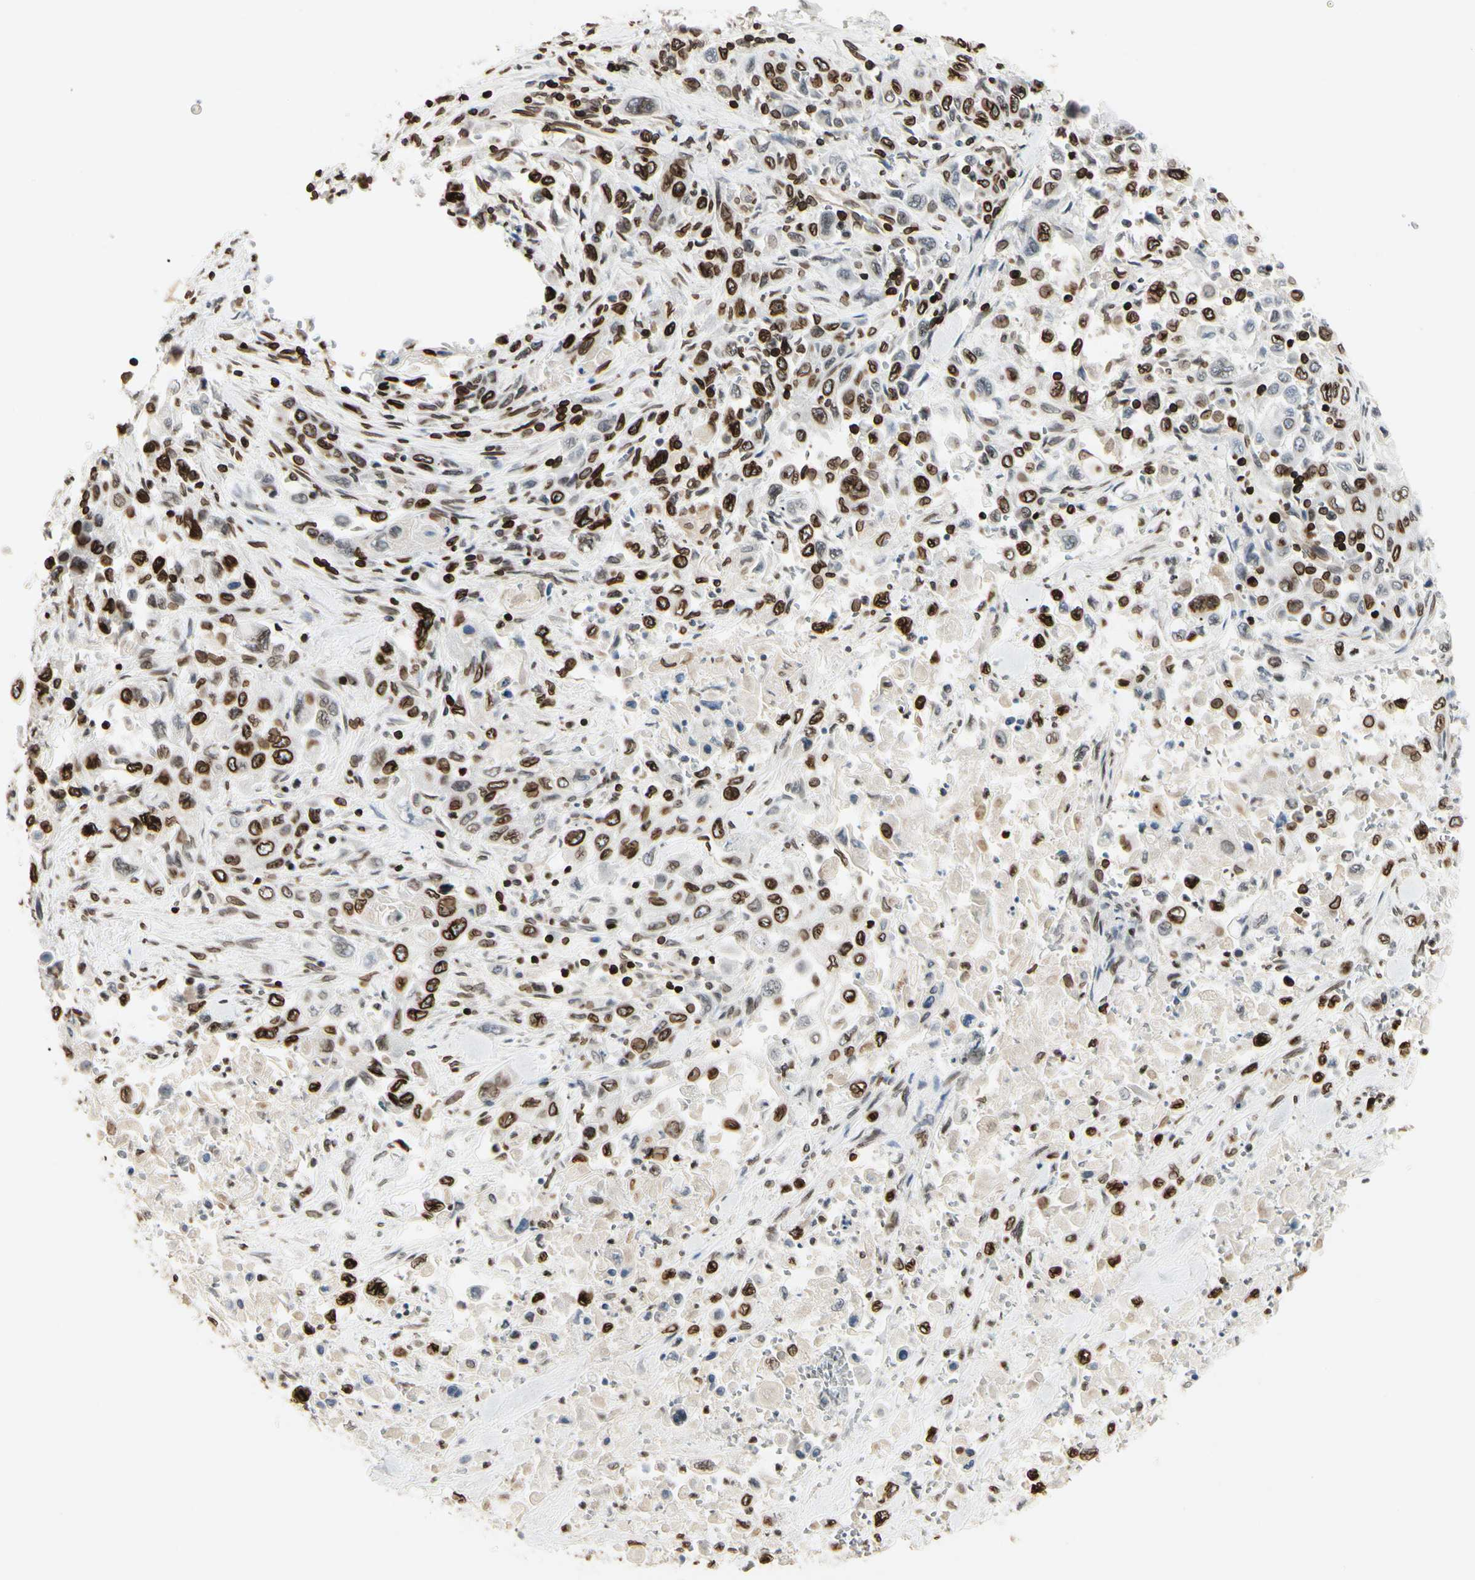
{"staining": {"intensity": "strong", "quantity": ">75%", "location": "cytoplasmic/membranous,nuclear"}, "tissue": "pancreatic cancer", "cell_type": "Tumor cells", "image_type": "cancer", "snomed": [{"axis": "morphology", "description": "Adenocarcinoma, NOS"}, {"axis": "topography", "description": "Pancreas"}], "caption": "Adenocarcinoma (pancreatic) stained with IHC demonstrates strong cytoplasmic/membranous and nuclear positivity in approximately >75% of tumor cells.", "gene": "TMPO", "patient": {"sex": "male", "age": 70}}